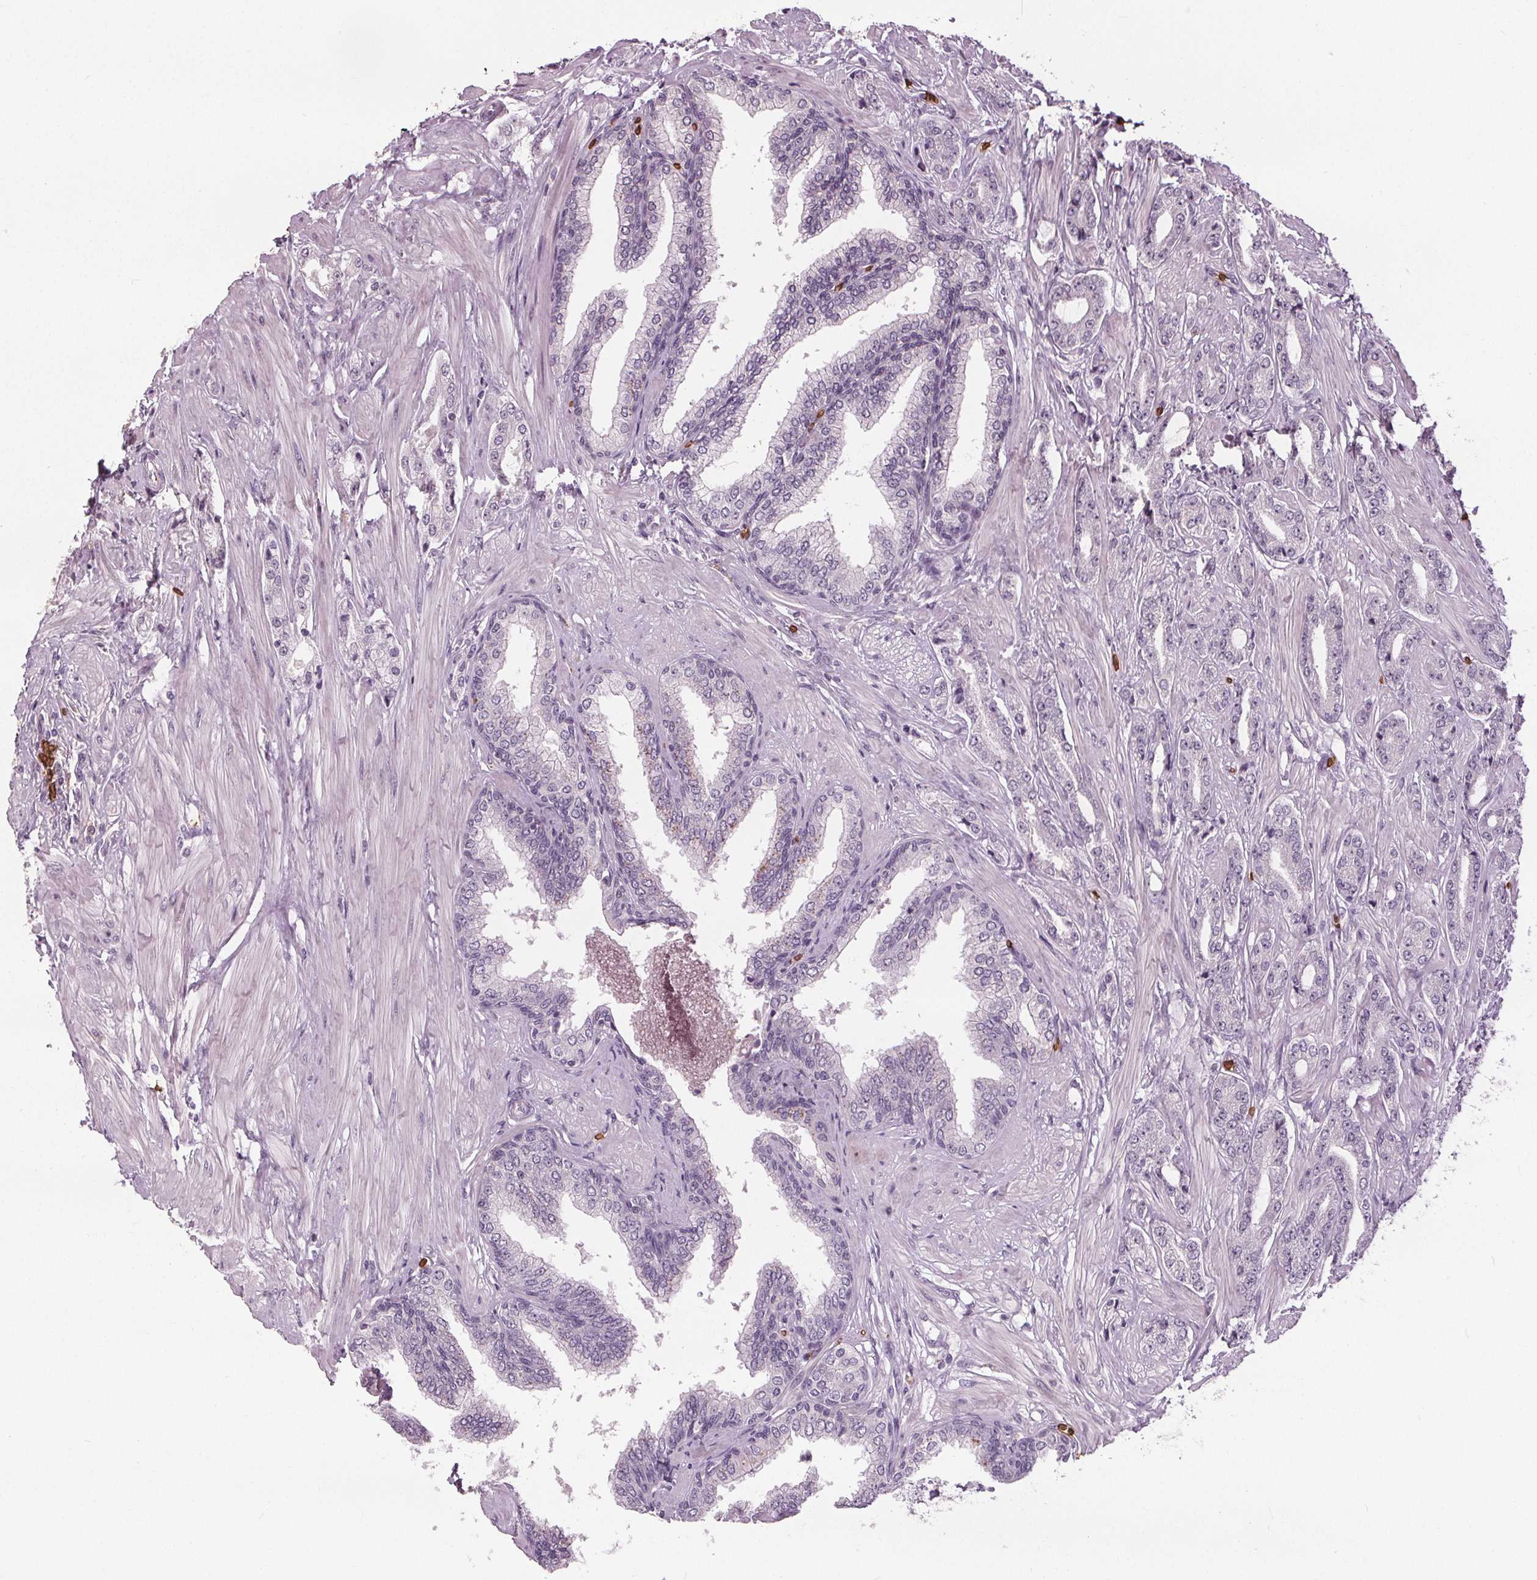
{"staining": {"intensity": "negative", "quantity": "none", "location": "none"}, "tissue": "prostate cancer", "cell_type": "Tumor cells", "image_type": "cancer", "snomed": [{"axis": "morphology", "description": "Adenocarcinoma, Low grade"}, {"axis": "topography", "description": "Prostate"}], "caption": "Immunohistochemical staining of human low-grade adenocarcinoma (prostate) reveals no significant positivity in tumor cells.", "gene": "SLC4A1", "patient": {"sex": "male", "age": 55}}